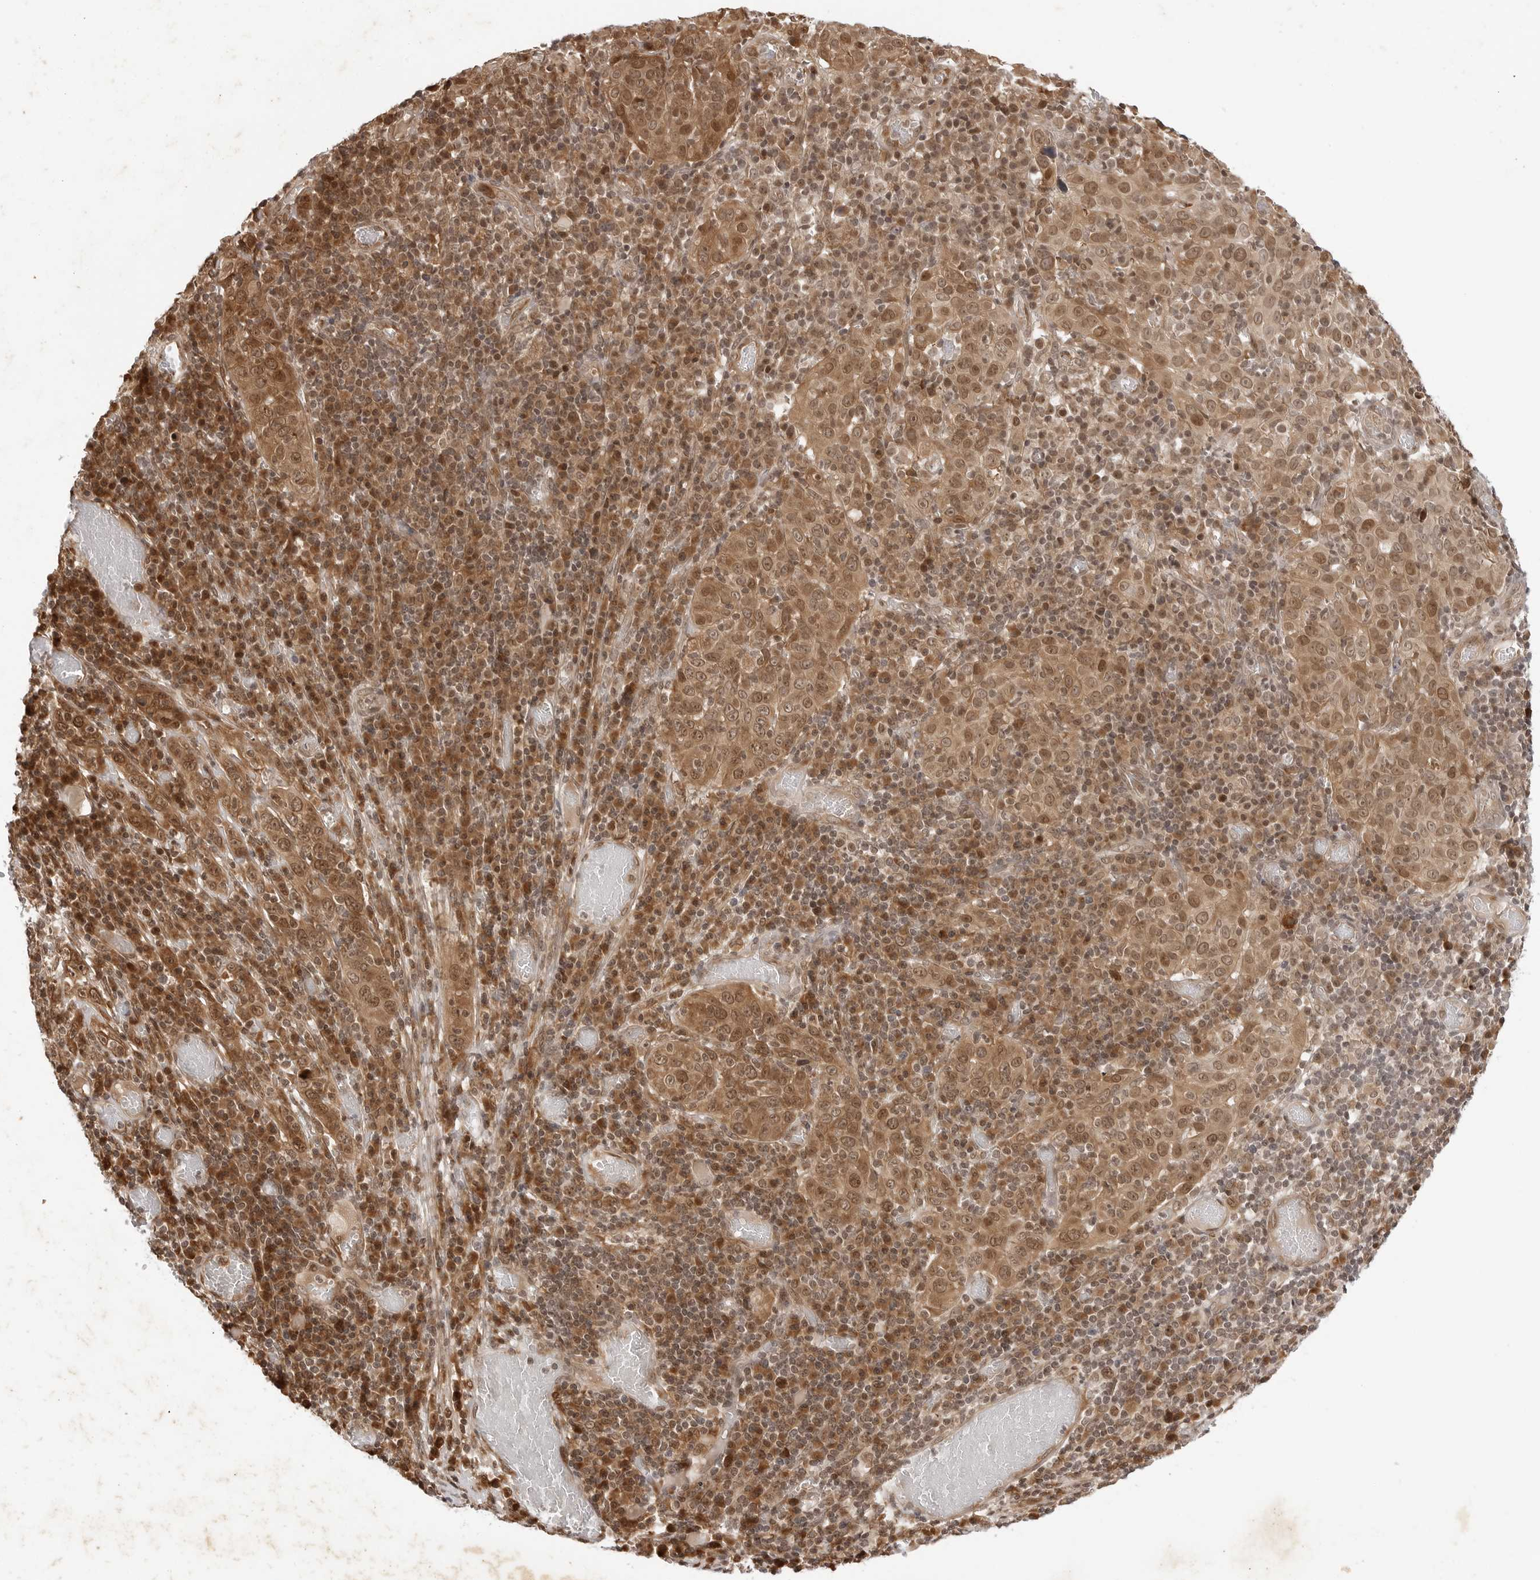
{"staining": {"intensity": "moderate", "quantity": ">75%", "location": "cytoplasmic/membranous,nuclear"}, "tissue": "cervical cancer", "cell_type": "Tumor cells", "image_type": "cancer", "snomed": [{"axis": "morphology", "description": "Squamous cell carcinoma, NOS"}, {"axis": "topography", "description": "Cervix"}], "caption": "A micrograph of human cervical cancer stained for a protein demonstrates moderate cytoplasmic/membranous and nuclear brown staining in tumor cells.", "gene": "TIPRL", "patient": {"sex": "female", "age": 46}}